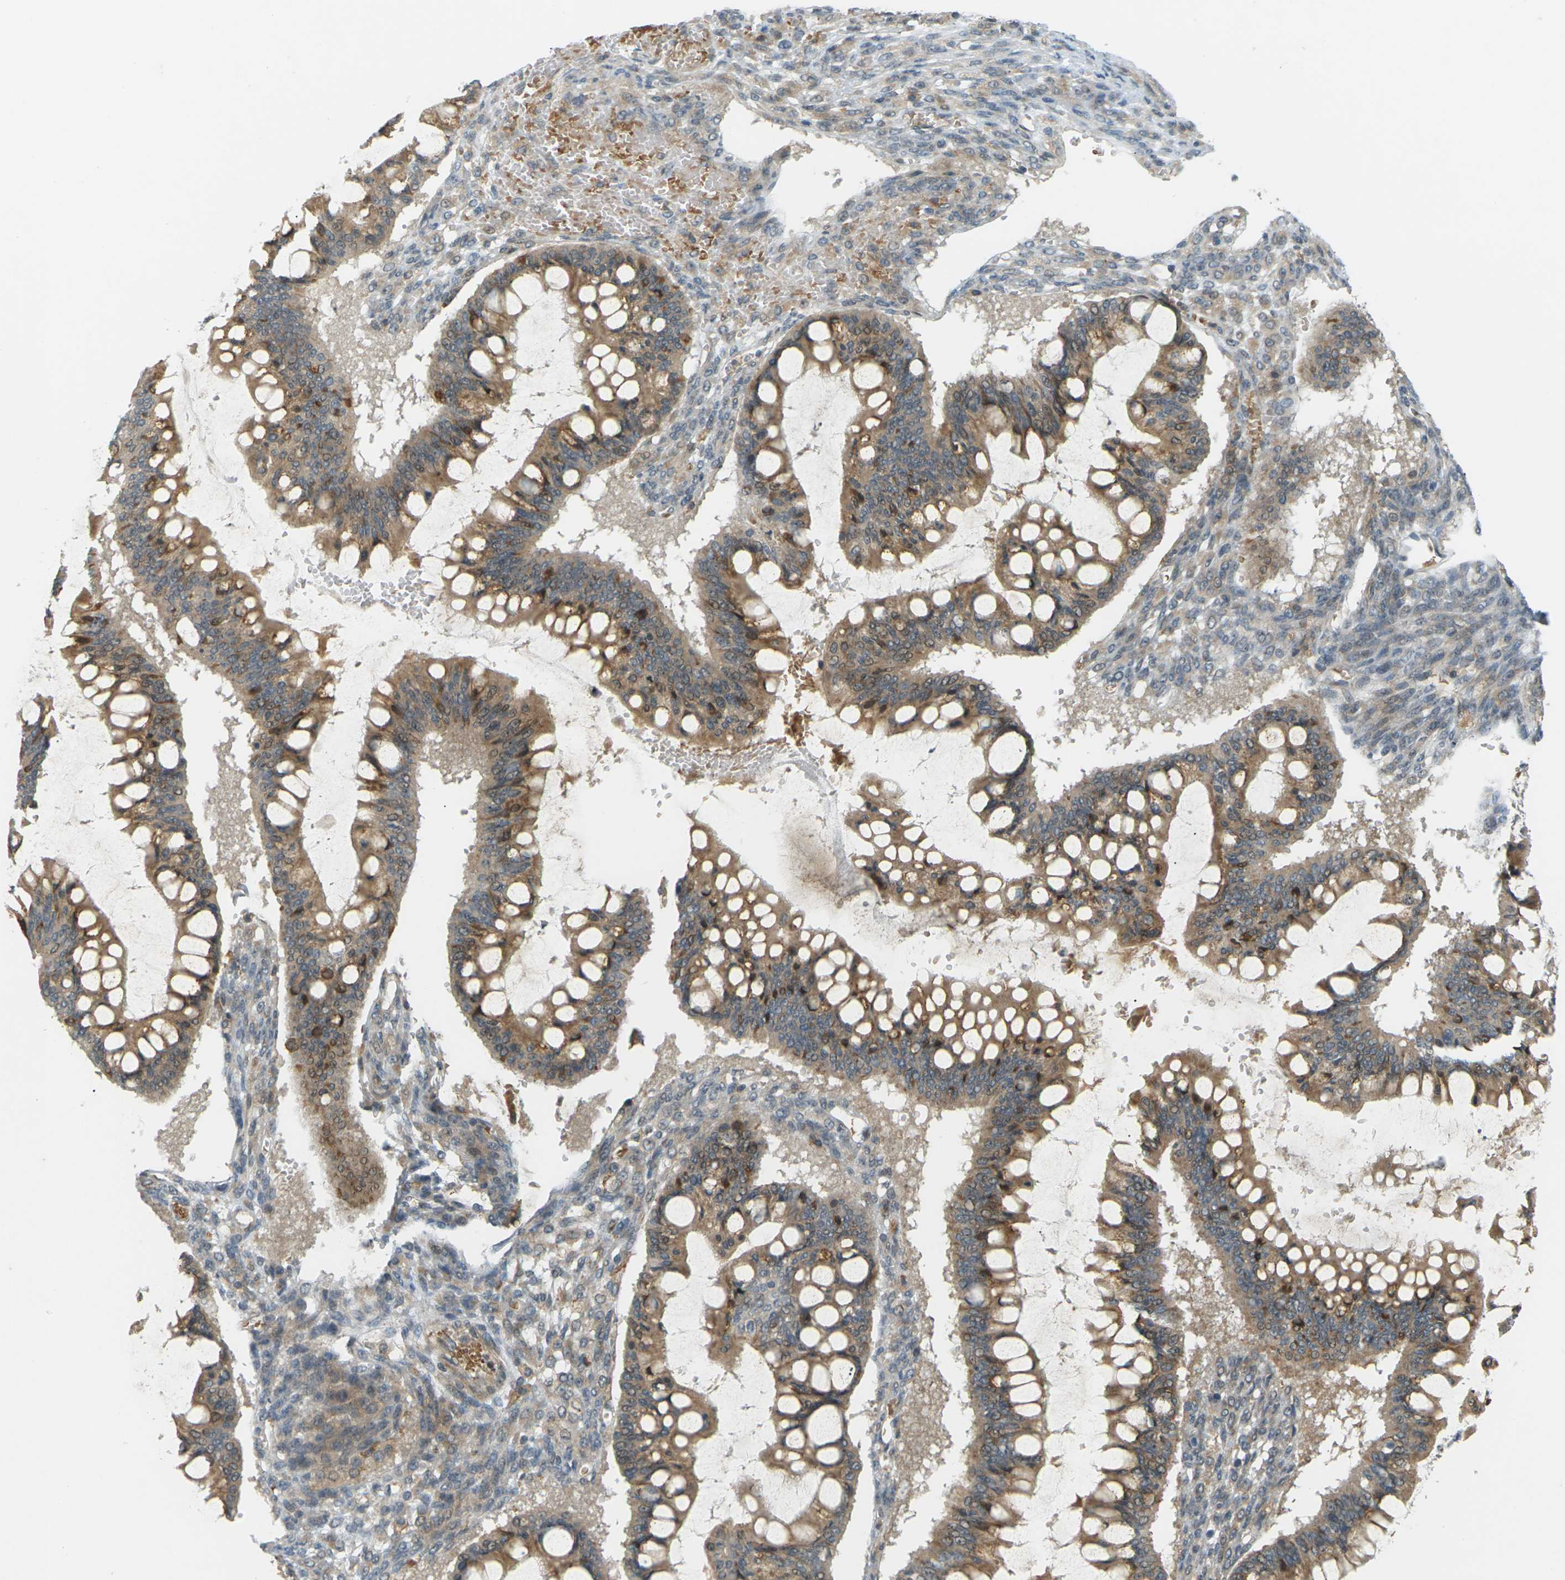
{"staining": {"intensity": "moderate", "quantity": ">75%", "location": "cytoplasmic/membranous"}, "tissue": "ovarian cancer", "cell_type": "Tumor cells", "image_type": "cancer", "snomed": [{"axis": "morphology", "description": "Cystadenocarcinoma, mucinous, NOS"}, {"axis": "topography", "description": "Ovary"}], "caption": "Ovarian cancer (mucinous cystadenocarcinoma) was stained to show a protein in brown. There is medium levels of moderate cytoplasmic/membranous staining in approximately >75% of tumor cells. (IHC, brightfield microscopy, high magnification).", "gene": "SOCS6", "patient": {"sex": "female", "age": 73}}